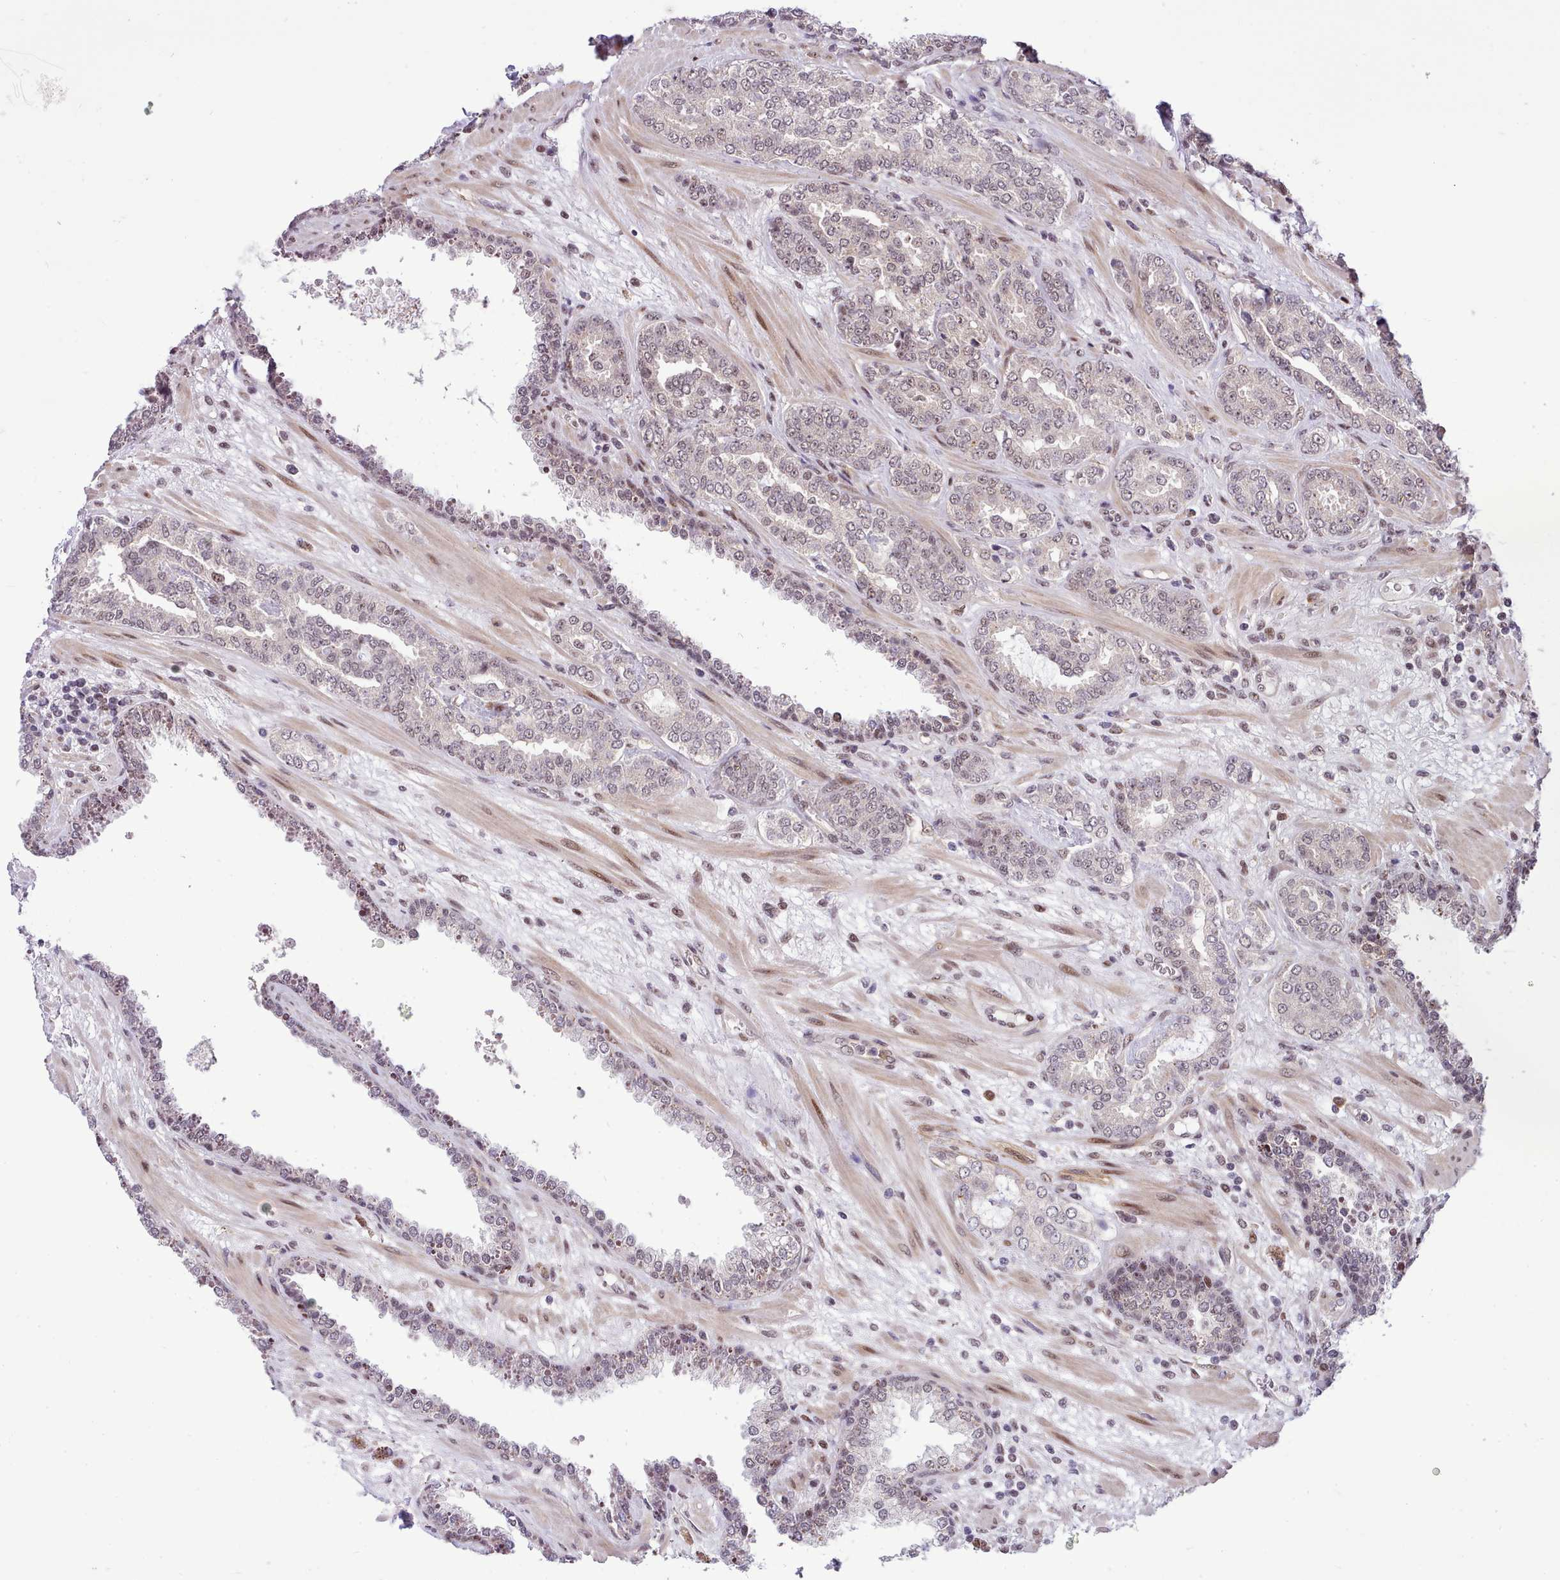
{"staining": {"intensity": "negative", "quantity": "none", "location": "none"}, "tissue": "prostate cancer", "cell_type": "Tumor cells", "image_type": "cancer", "snomed": [{"axis": "morphology", "description": "Adenocarcinoma, High grade"}, {"axis": "topography", "description": "Prostate"}], "caption": "IHC of high-grade adenocarcinoma (prostate) shows no expression in tumor cells. (DAB (3,3'-diaminobenzidine) immunohistochemistry (IHC), high magnification).", "gene": "HOXB7", "patient": {"sex": "male", "age": 71}}